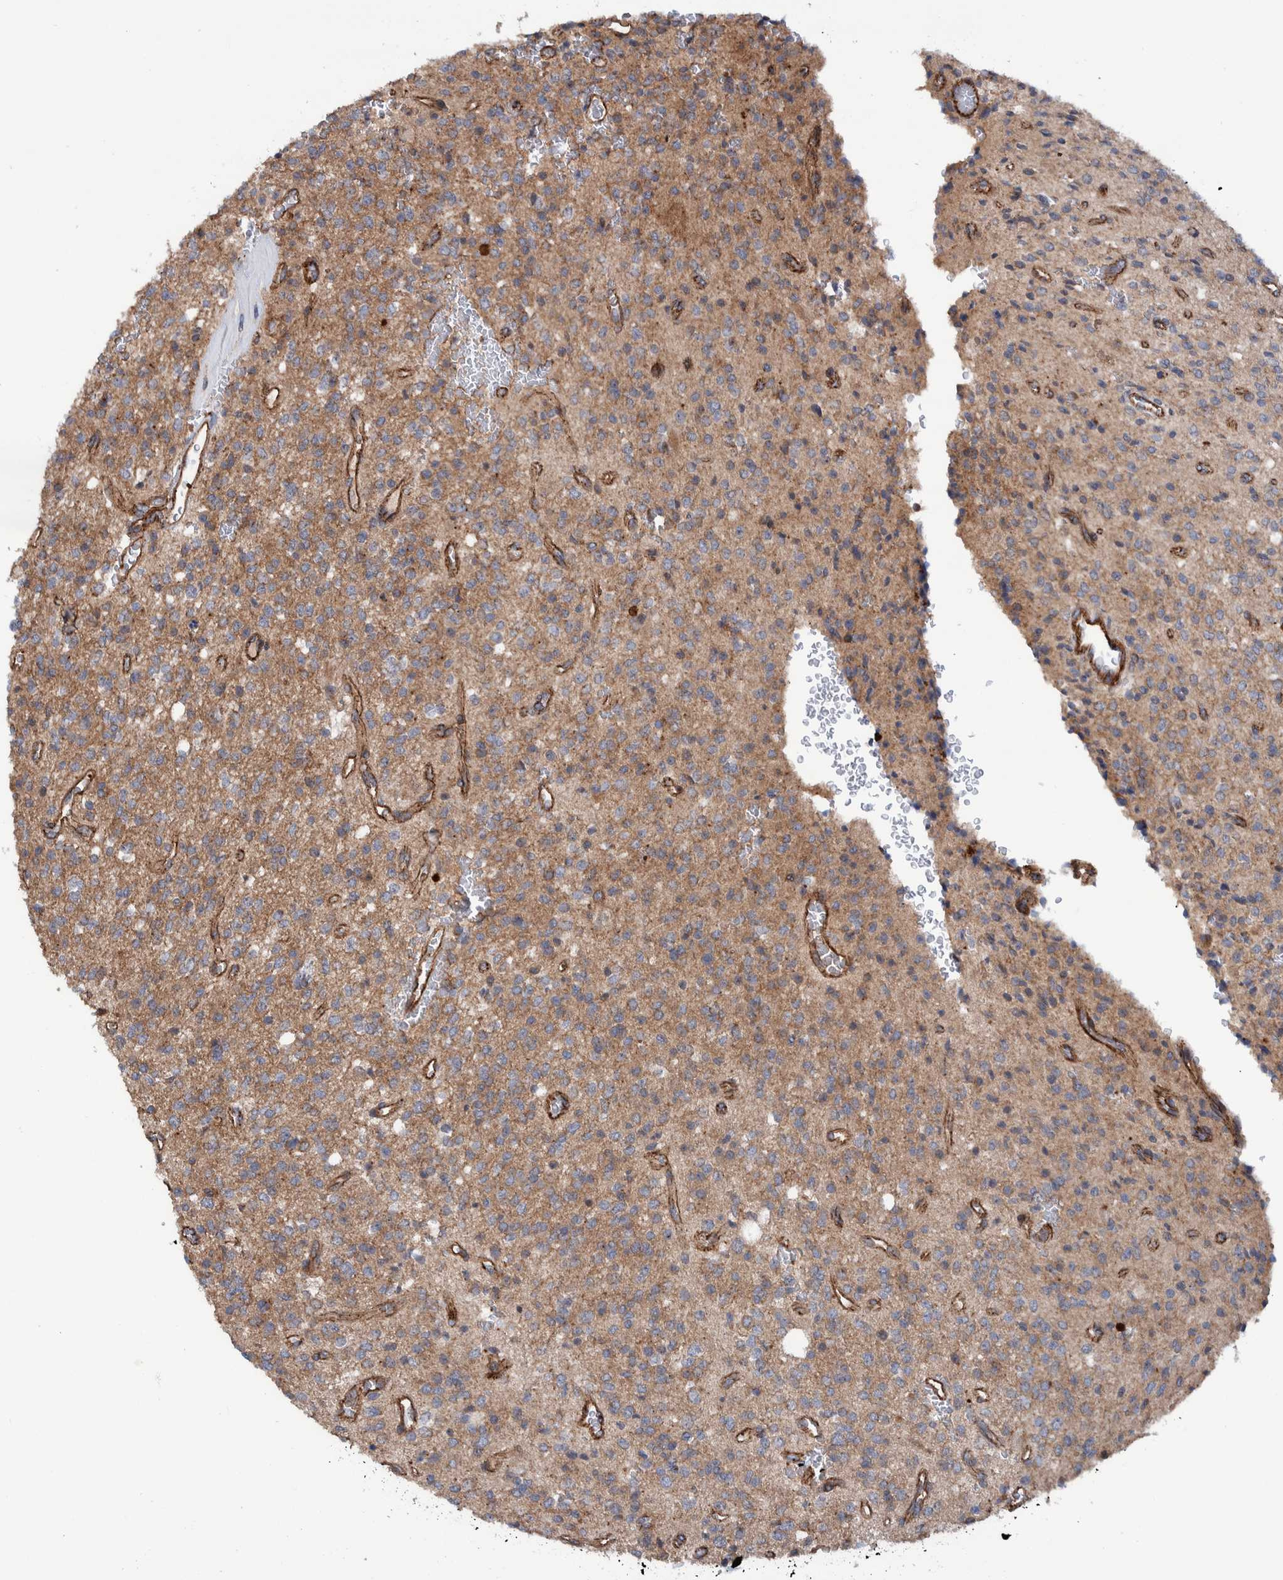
{"staining": {"intensity": "weak", "quantity": "25%-75%", "location": "cytoplasmic/membranous"}, "tissue": "glioma", "cell_type": "Tumor cells", "image_type": "cancer", "snomed": [{"axis": "morphology", "description": "Glioma, malignant, High grade"}, {"axis": "topography", "description": "Brain"}], "caption": "A low amount of weak cytoplasmic/membranous staining is appreciated in approximately 25%-75% of tumor cells in glioma tissue. Using DAB (brown) and hematoxylin (blue) stains, captured at high magnification using brightfield microscopy.", "gene": "SLC25A10", "patient": {"sex": "male", "age": 34}}